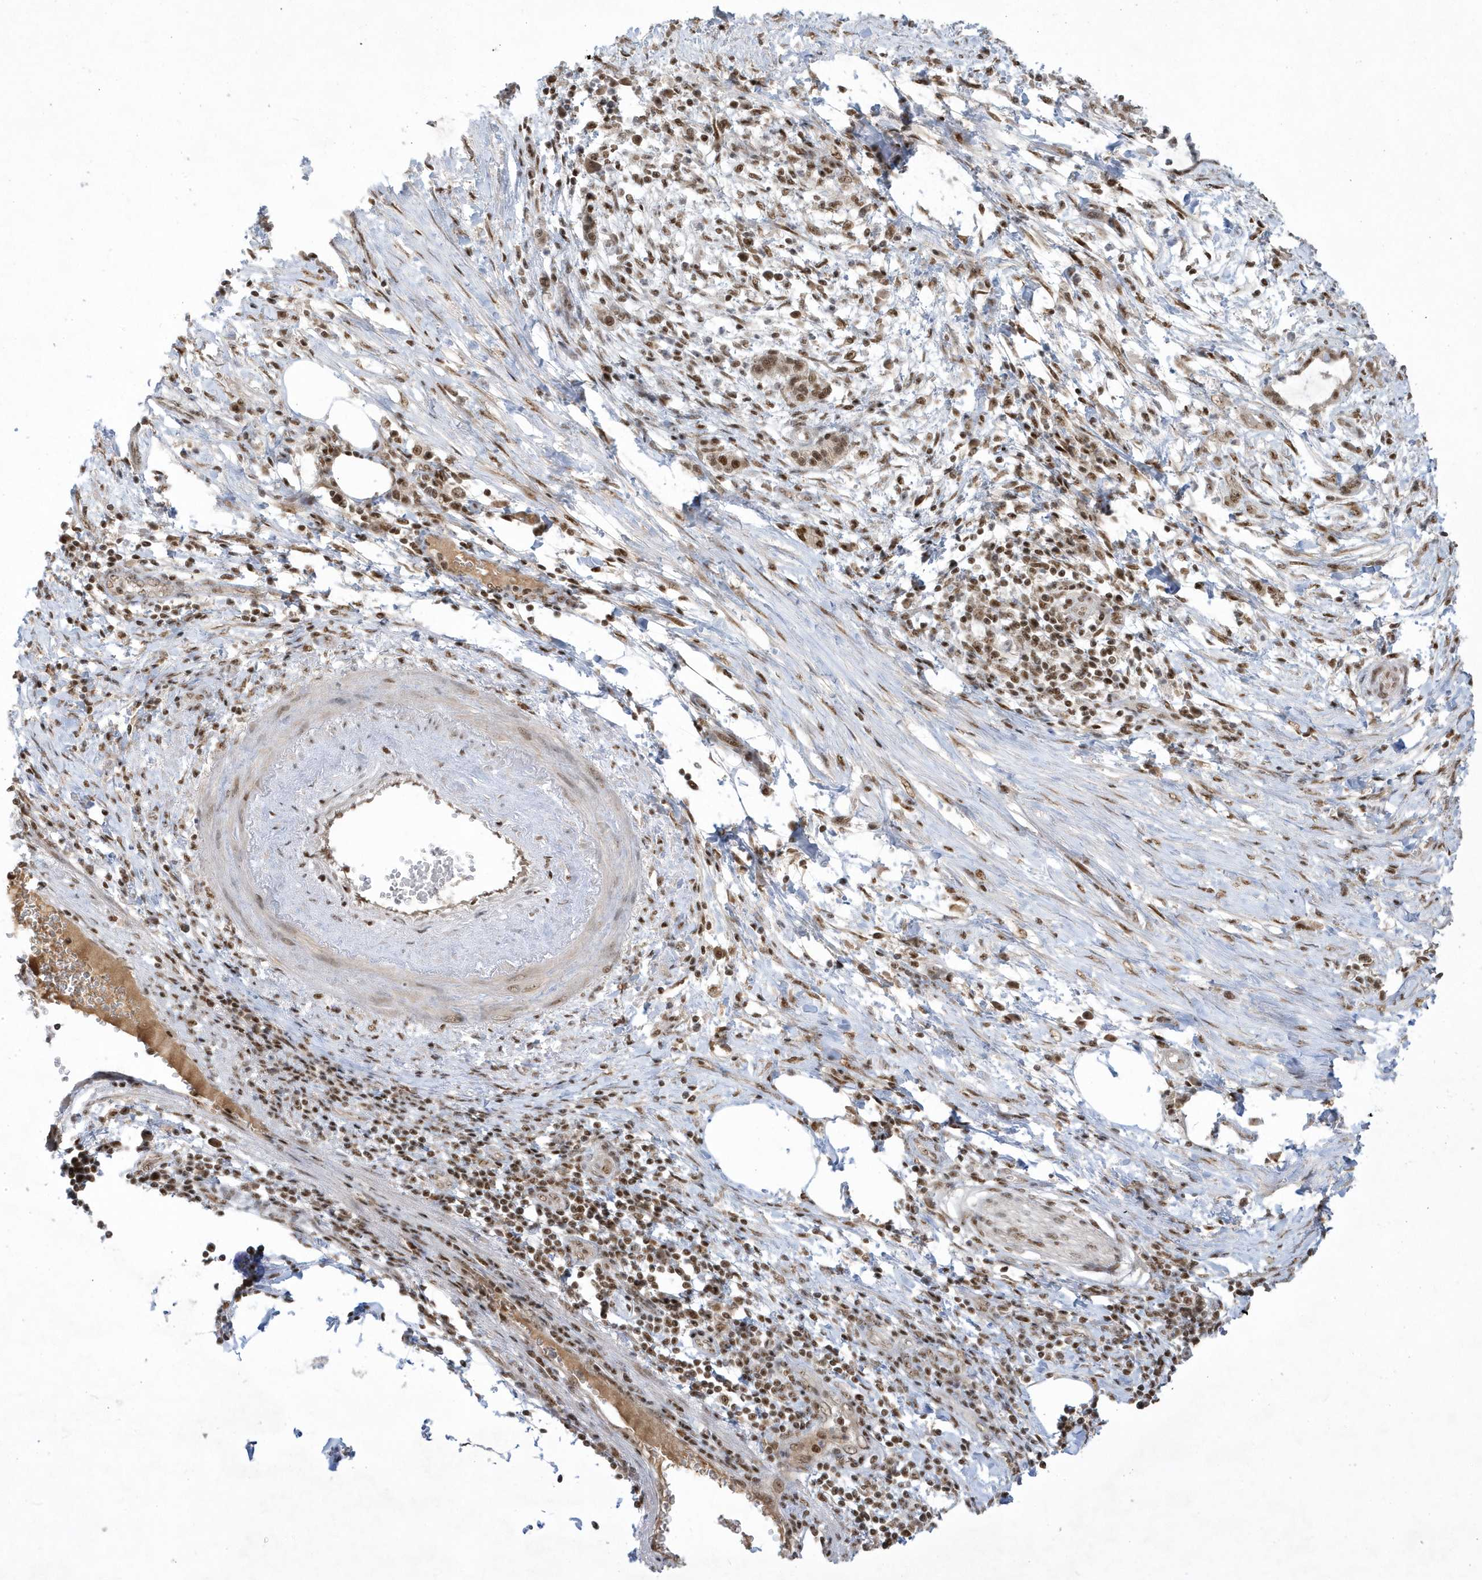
{"staining": {"intensity": "moderate", "quantity": ">75%", "location": "nuclear"}, "tissue": "pancreatic cancer", "cell_type": "Tumor cells", "image_type": "cancer", "snomed": [{"axis": "morphology", "description": "Adenocarcinoma, NOS"}, {"axis": "topography", "description": "Pancreas"}], "caption": "Protein positivity by IHC reveals moderate nuclear expression in about >75% of tumor cells in pancreatic adenocarcinoma.", "gene": "PPIL2", "patient": {"sex": "female", "age": 55}}